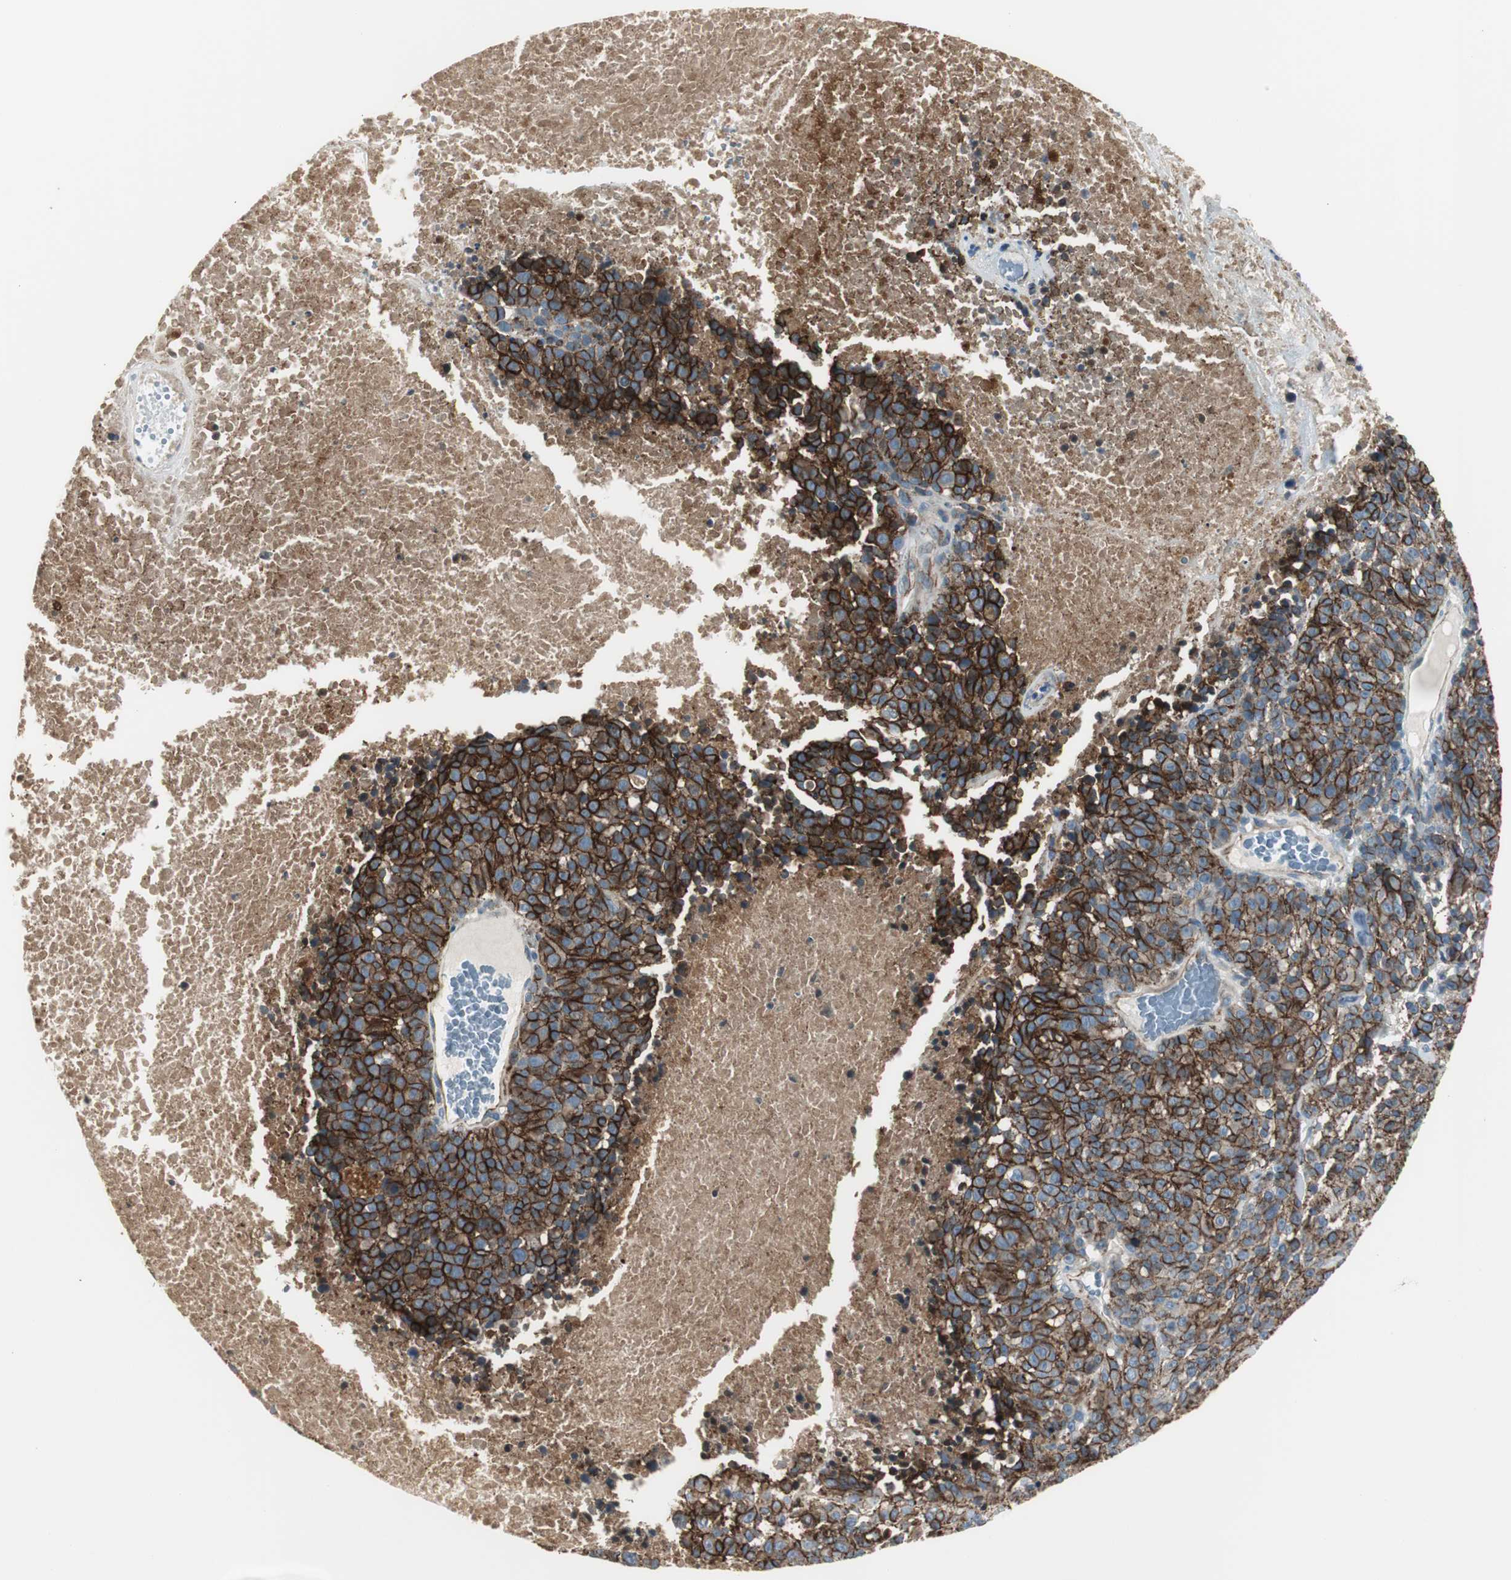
{"staining": {"intensity": "strong", "quantity": ">75%", "location": "cytoplasmic/membranous"}, "tissue": "melanoma", "cell_type": "Tumor cells", "image_type": "cancer", "snomed": [{"axis": "morphology", "description": "Malignant melanoma, Metastatic site"}, {"axis": "topography", "description": "Cerebral cortex"}], "caption": "A brown stain highlights strong cytoplasmic/membranous expression of a protein in human melanoma tumor cells. Nuclei are stained in blue.", "gene": "STXBP4", "patient": {"sex": "female", "age": 52}}